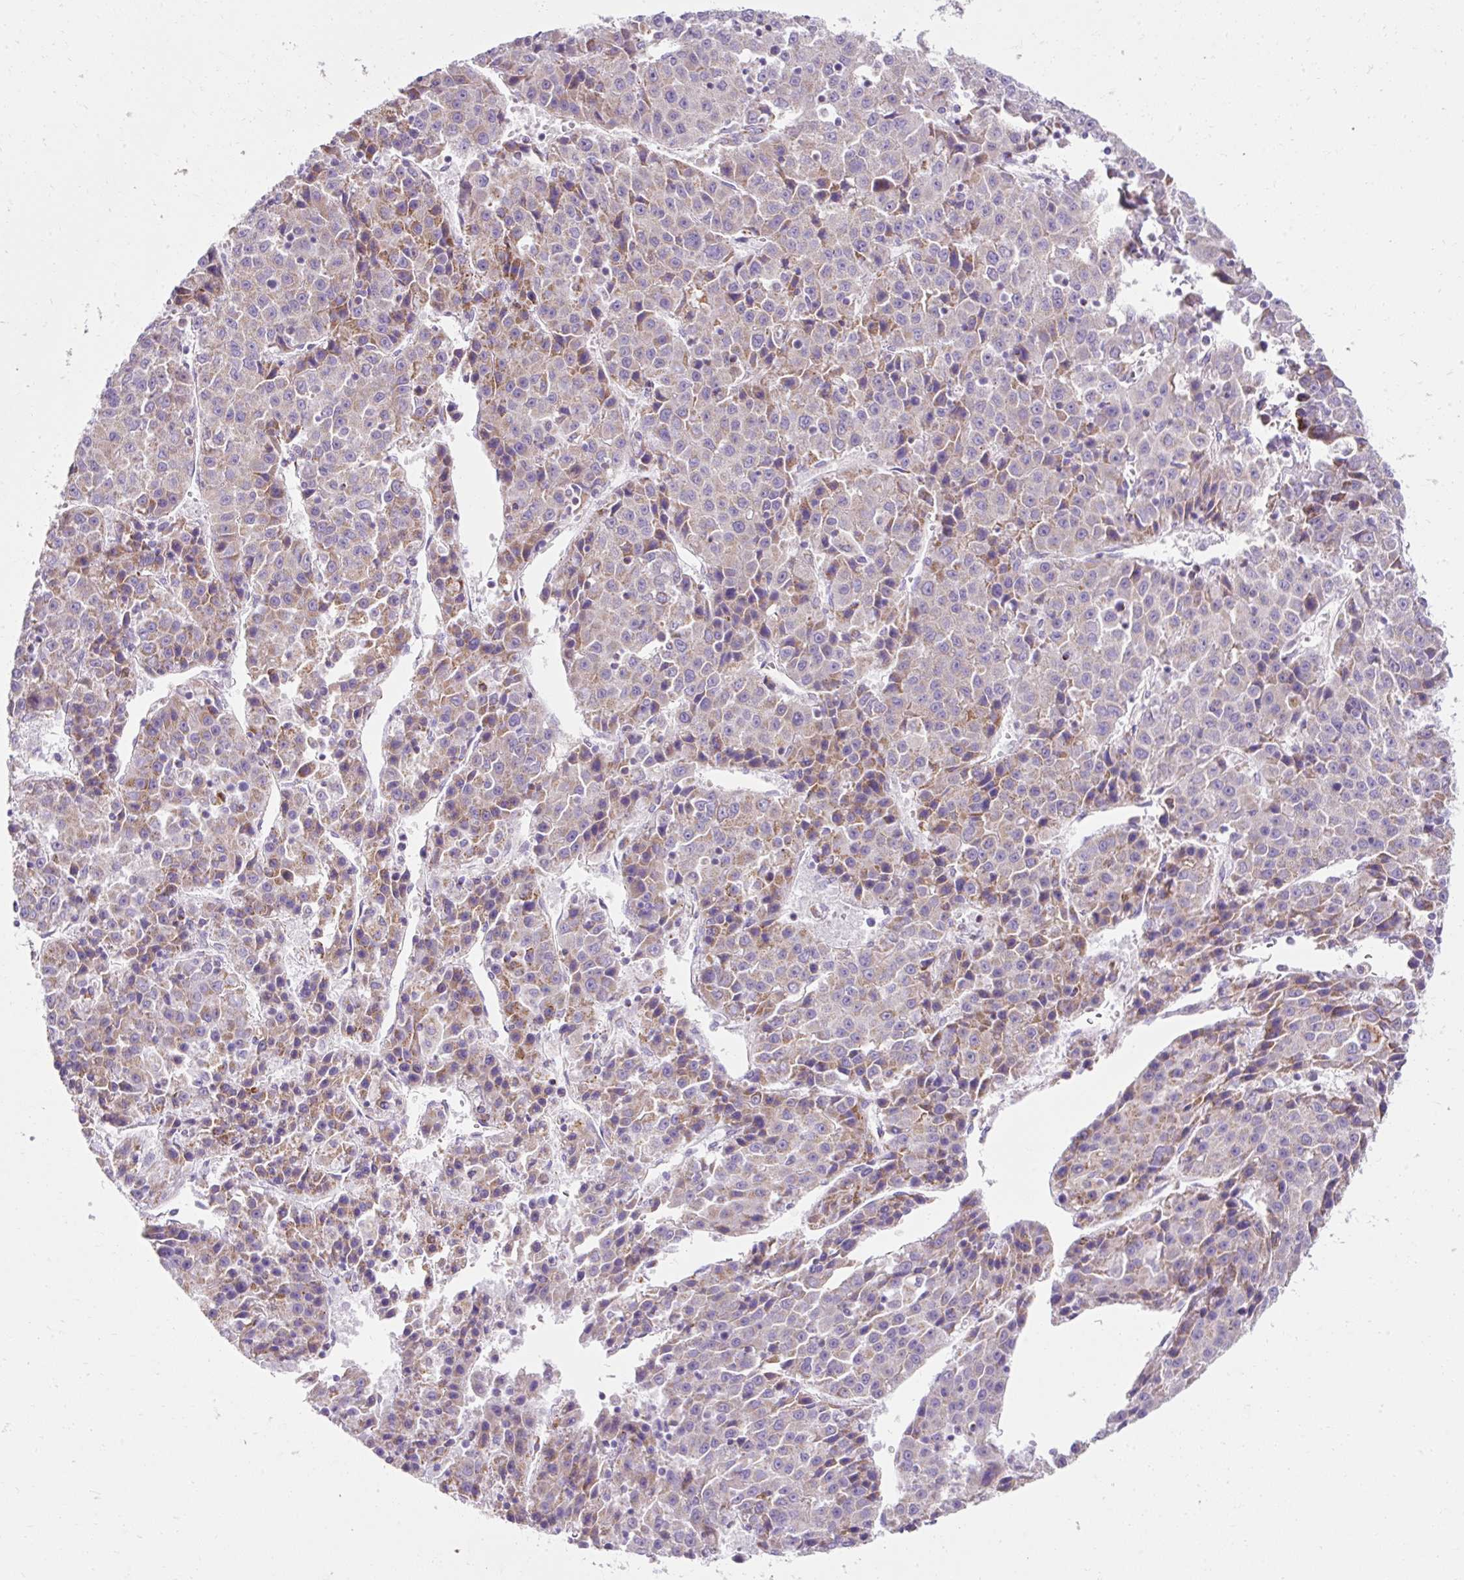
{"staining": {"intensity": "weak", "quantity": "25%-75%", "location": "cytoplasmic/membranous"}, "tissue": "liver cancer", "cell_type": "Tumor cells", "image_type": "cancer", "snomed": [{"axis": "morphology", "description": "Carcinoma, Hepatocellular, NOS"}, {"axis": "topography", "description": "Liver"}], "caption": "A micrograph of human hepatocellular carcinoma (liver) stained for a protein exhibits weak cytoplasmic/membranous brown staining in tumor cells.", "gene": "PLPP2", "patient": {"sex": "female", "age": 53}}